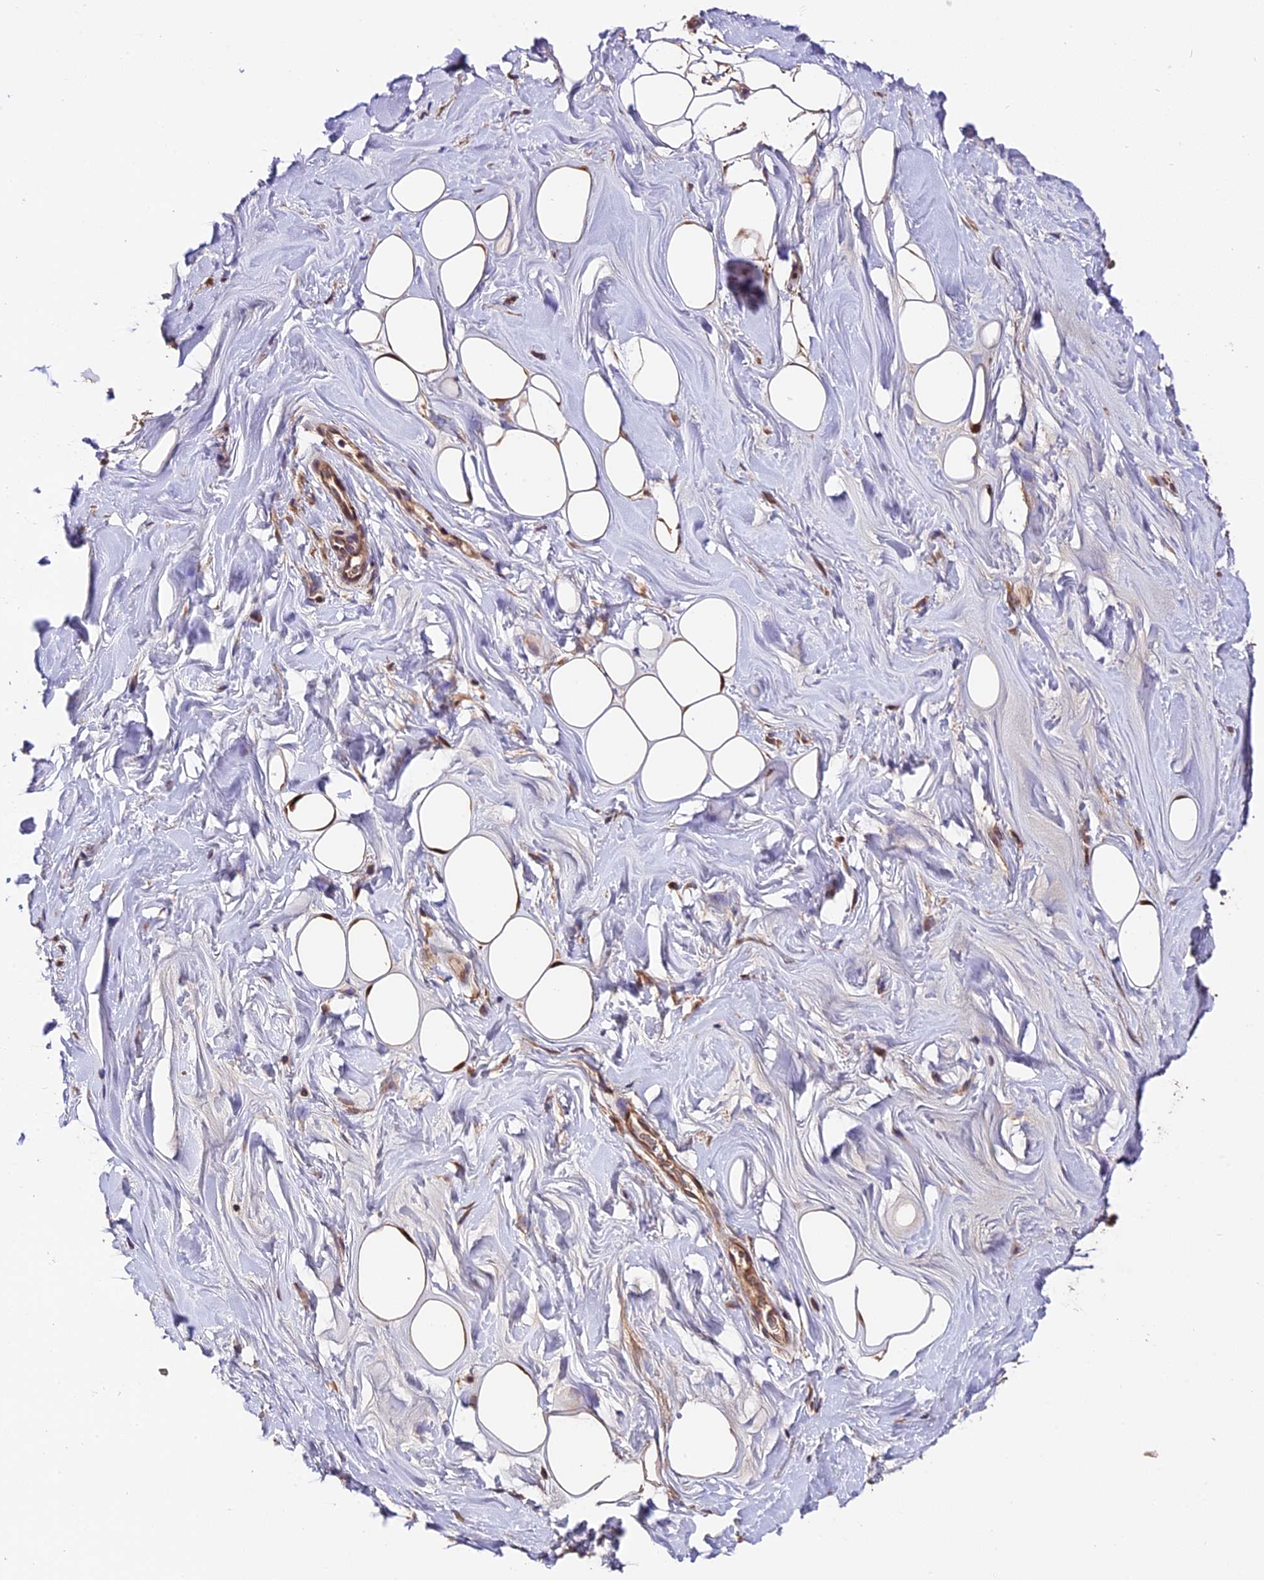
{"staining": {"intensity": "moderate", "quantity": ">75%", "location": "nuclear"}, "tissue": "adipose tissue", "cell_type": "Adipocytes", "image_type": "normal", "snomed": [{"axis": "morphology", "description": "Normal tissue, NOS"}, {"axis": "topography", "description": "Breast"}], "caption": "High-power microscopy captured an immunohistochemistry (IHC) histopathology image of unremarkable adipose tissue, revealing moderate nuclear positivity in about >75% of adipocytes.", "gene": "TRMT1", "patient": {"sex": "female", "age": 26}}